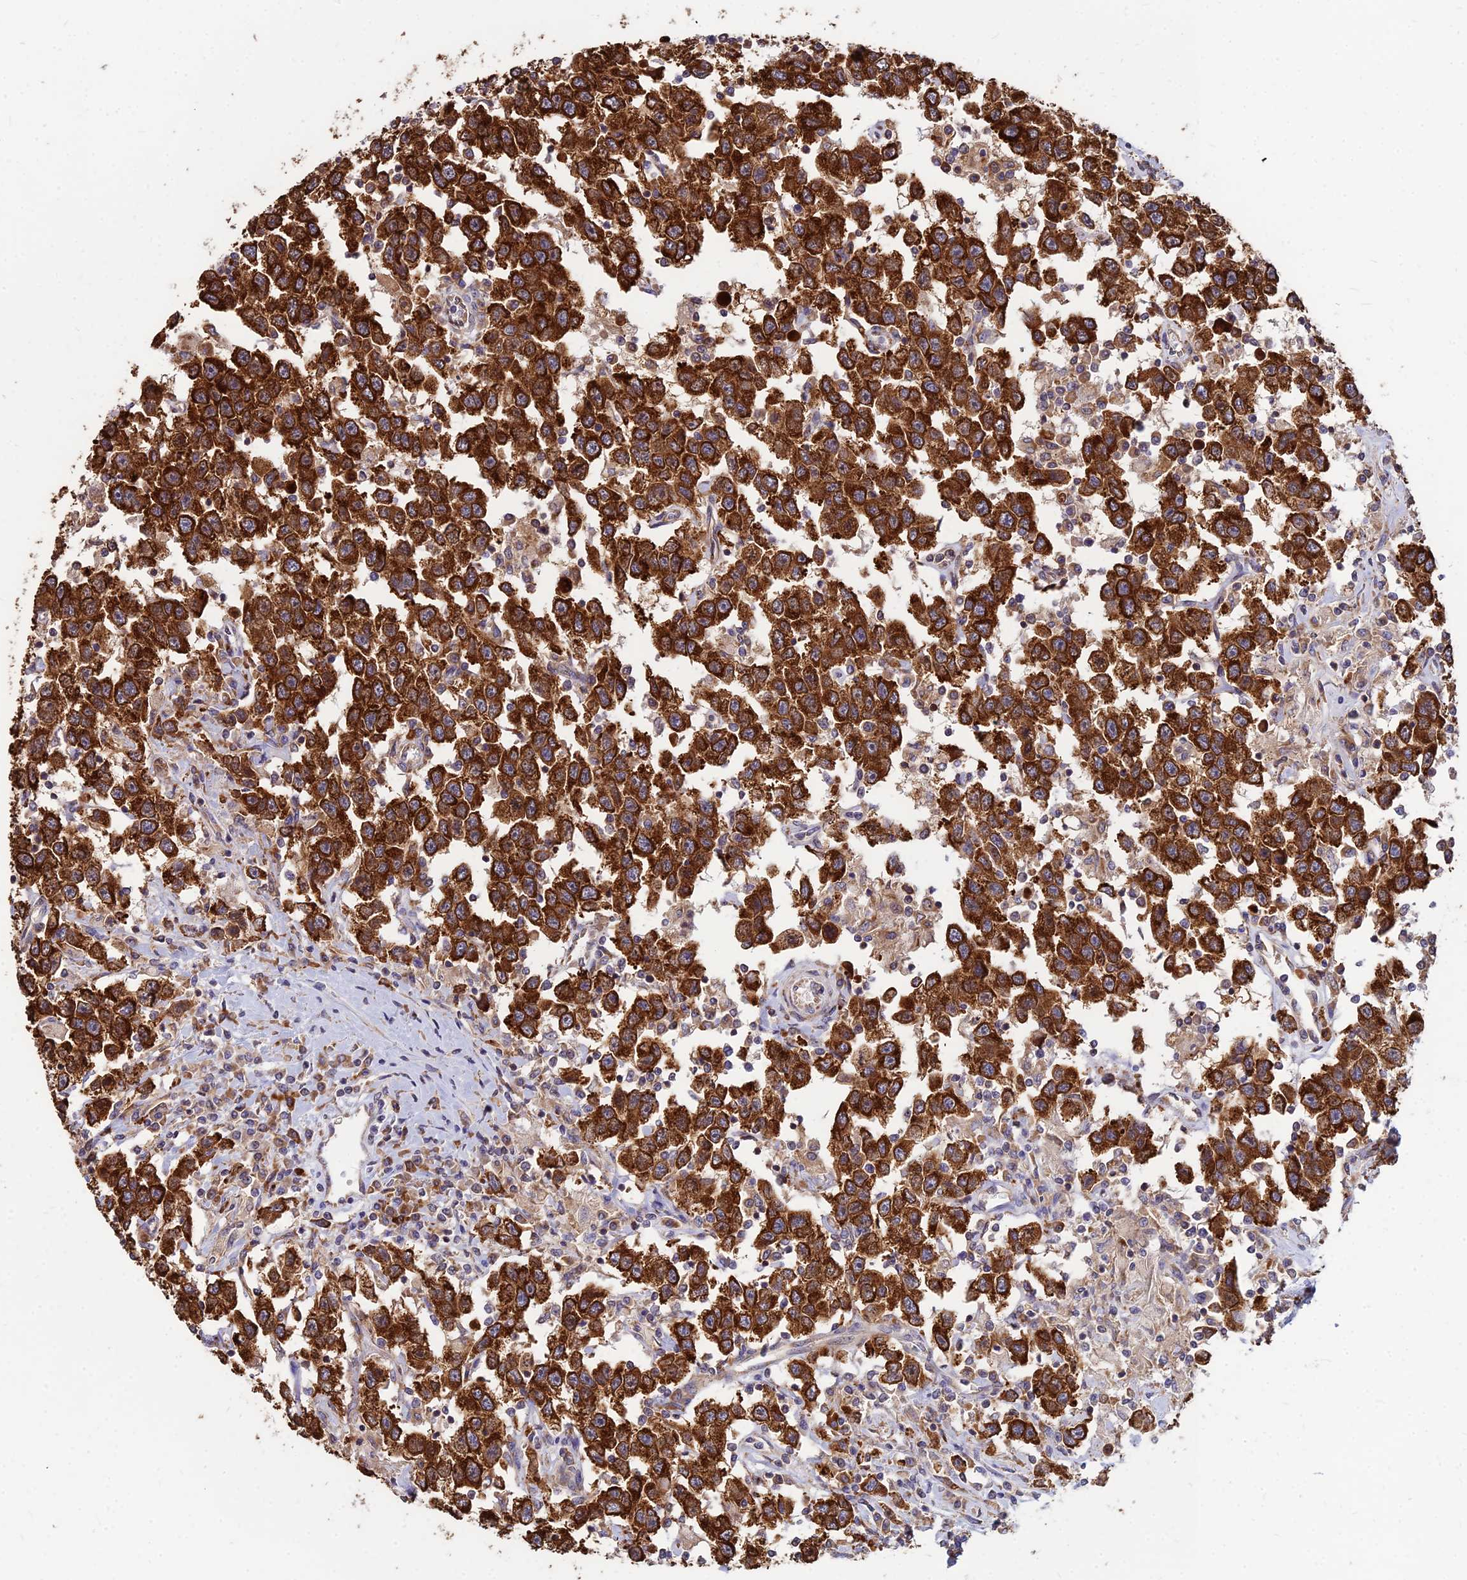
{"staining": {"intensity": "strong", "quantity": ">75%", "location": "cytoplasmic/membranous"}, "tissue": "testis cancer", "cell_type": "Tumor cells", "image_type": "cancer", "snomed": [{"axis": "morphology", "description": "Seminoma, NOS"}, {"axis": "topography", "description": "Testis"}], "caption": "Protein staining reveals strong cytoplasmic/membranous staining in approximately >75% of tumor cells in testis cancer (seminoma). Nuclei are stained in blue.", "gene": "CCT6B", "patient": {"sex": "male", "age": 41}}